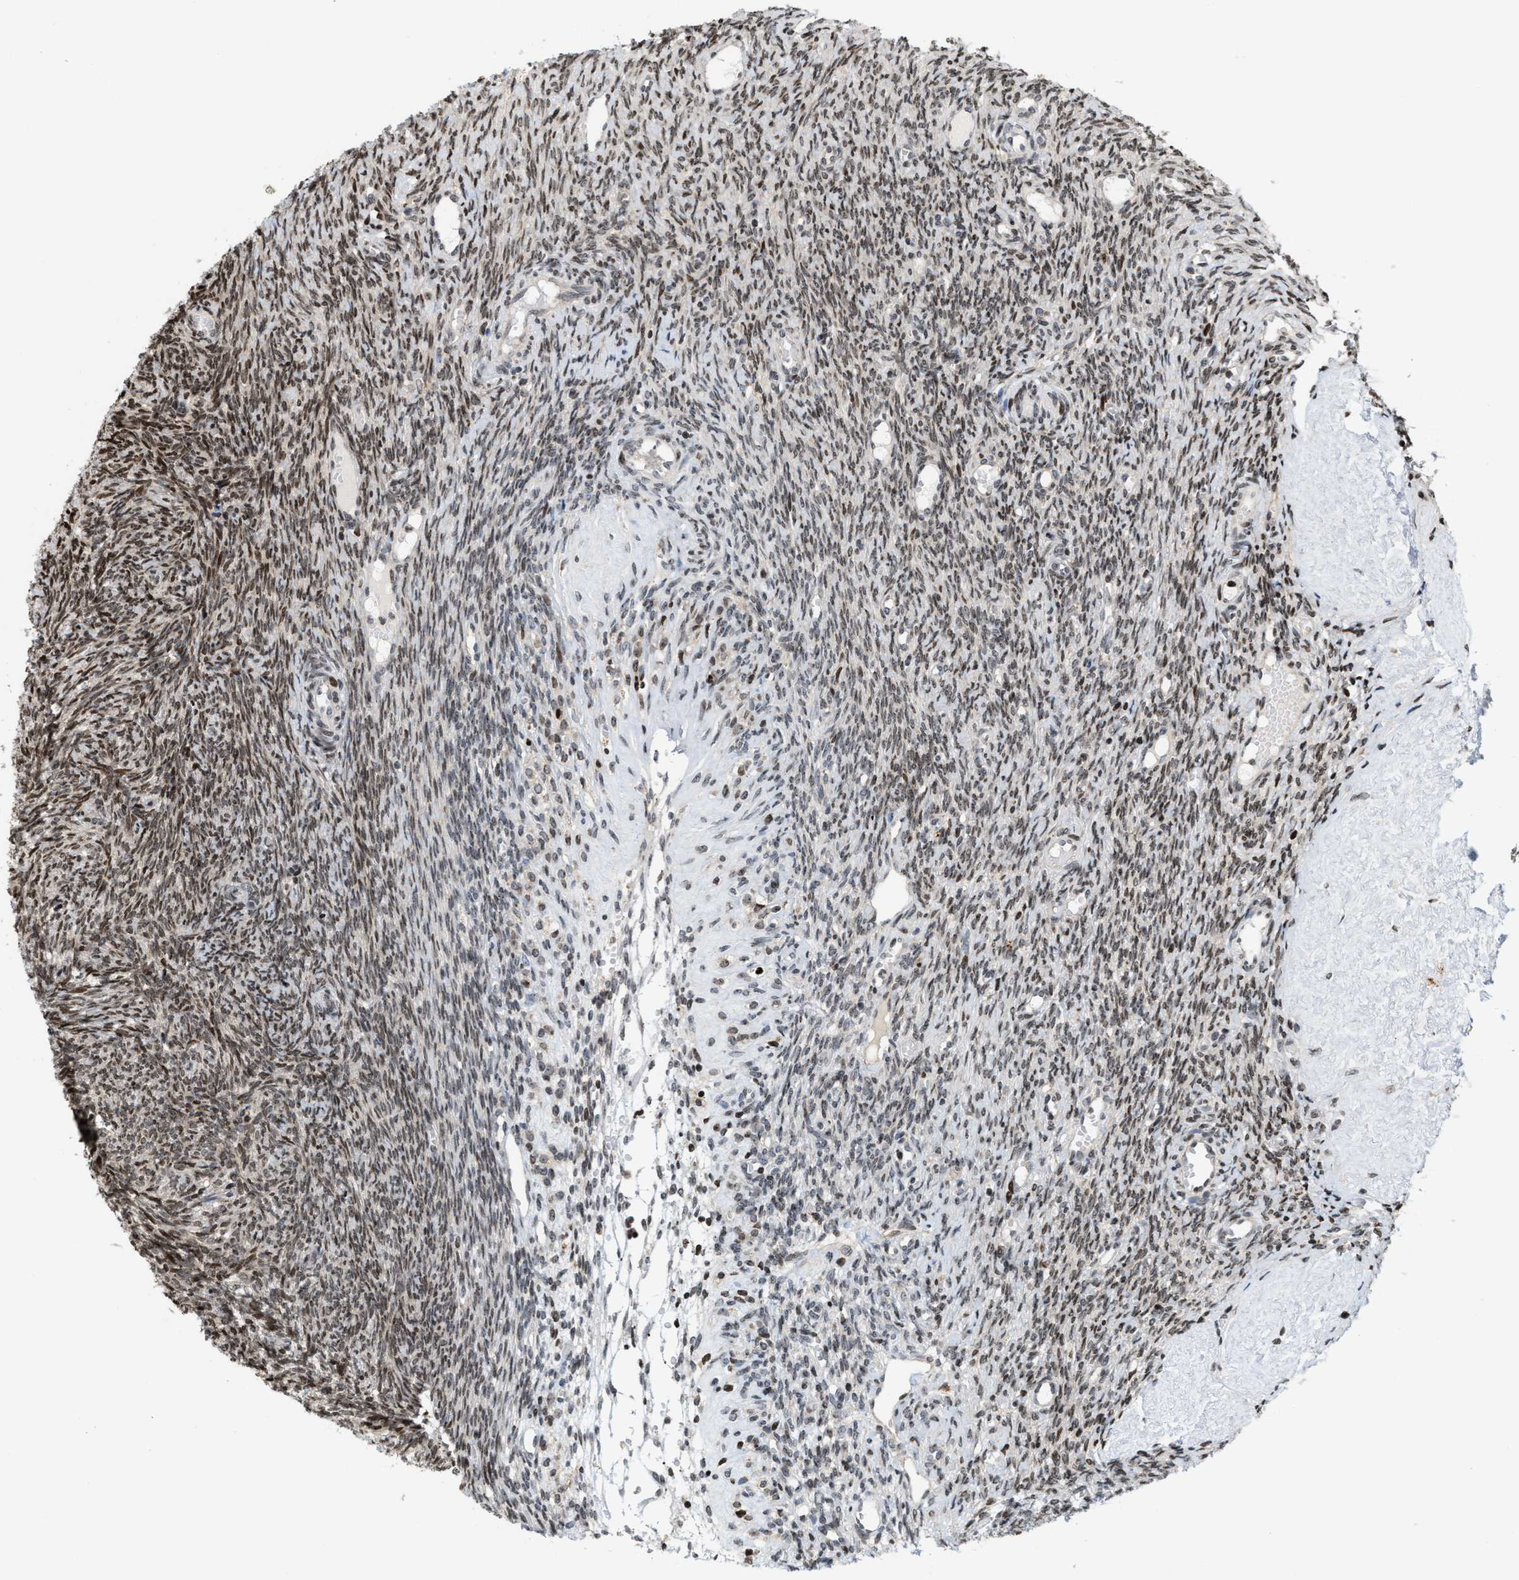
{"staining": {"intensity": "moderate", "quantity": ">75%", "location": "nuclear"}, "tissue": "ovary", "cell_type": "Ovarian stroma cells", "image_type": "normal", "snomed": [{"axis": "morphology", "description": "Normal tissue, NOS"}, {"axis": "topography", "description": "Ovary"}], "caption": "Moderate nuclear protein staining is present in about >75% of ovarian stroma cells in ovary. Using DAB (brown) and hematoxylin (blue) stains, captured at high magnification using brightfield microscopy.", "gene": "PDZD2", "patient": {"sex": "female", "age": 41}}